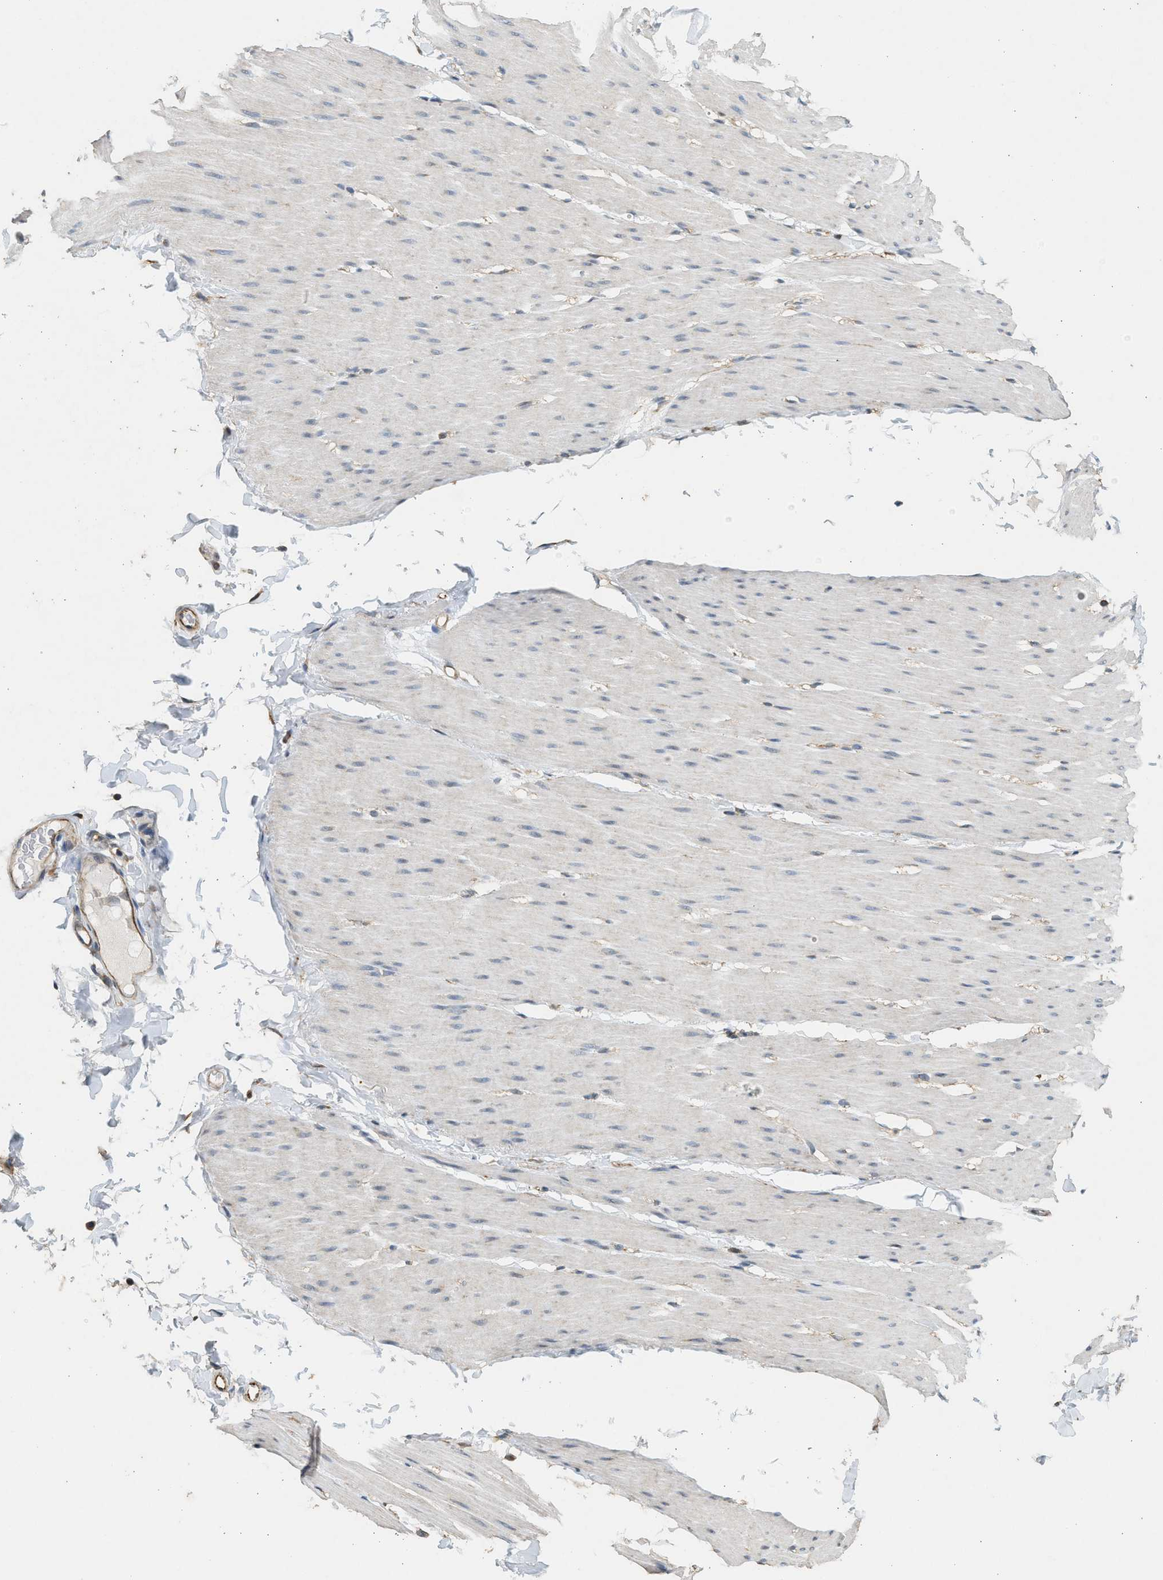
{"staining": {"intensity": "negative", "quantity": "none", "location": "none"}, "tissue": "smooth muscle", "cell_type": "Smooth muscle cells", "image_type": "normal", "snomed": [{"axis": "morphology", "description": "Normal tissue, NOS"}, {"axis": "topography", "description": "Smooth muscle"}, {"axis": "topography", "description": "Colon"}], "caption": "Smooth muscle cells show no significant positivity in benign smooth muscle. (Brightfield microscopy of DAB immunohistochemistry (IHC) at high magnification).", "gene": "PCLO", "patient": {"sex": "male", "age": 67}}